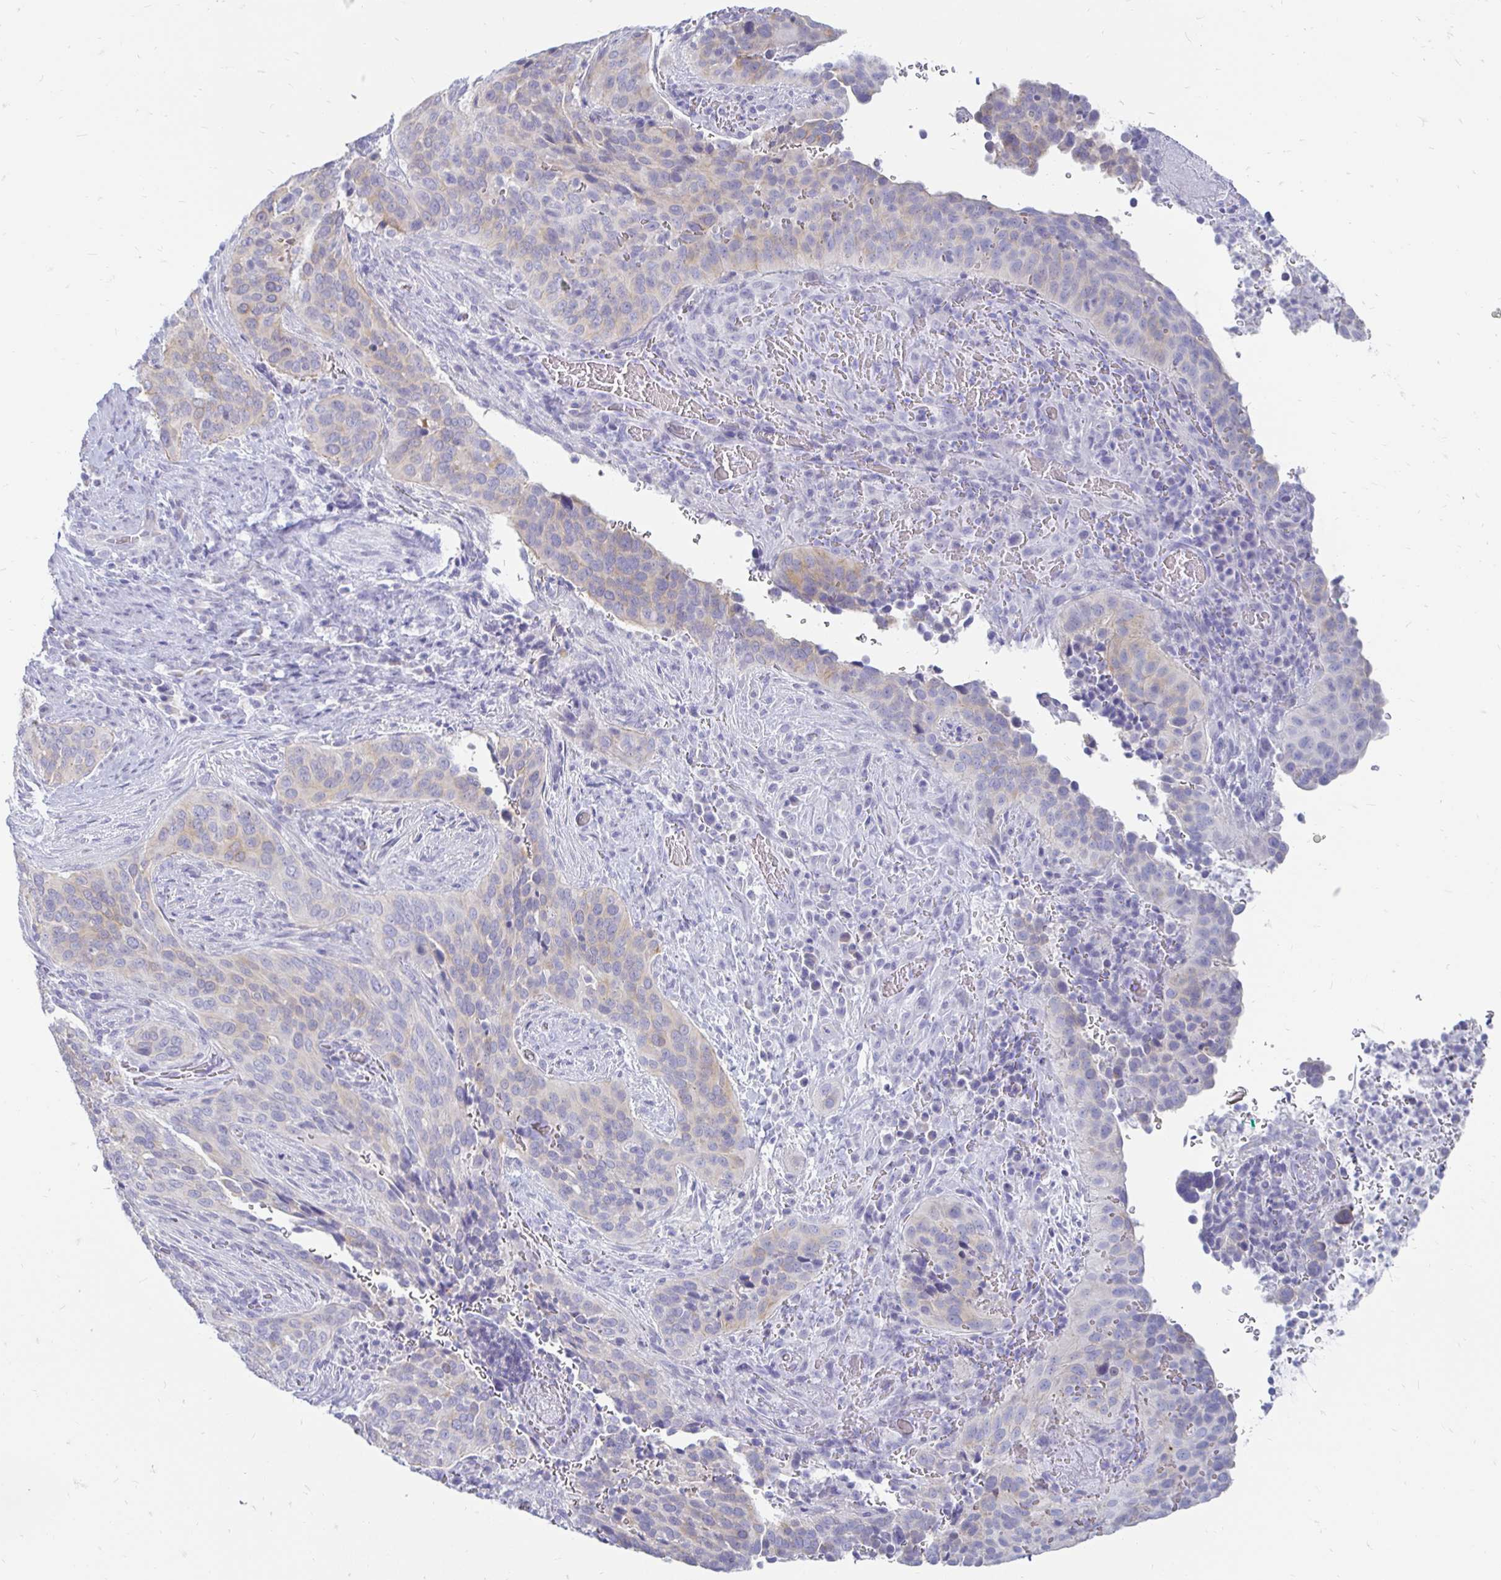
{"staining": {"intensity": "weak", "quantity": "<25%", "location": "cytoplasmic/membranous"}, "tissue": "cervical cancer", "cell_type": "Tumor cells", "image_type": "cancer", "snomed": [{"axis": "morphology", "description": "Squamous cell carcinoma, NOS"}, {"axis": "topography", "description": "Cervix"}], "caption": "An immunohistochemistry (IHC) micrograph of squamous cell carcinoma (cervical) is shown. There is no staining in tumor cells of squamous cell carcinoma (cervical).", "gene": "PEG10", "patient": {"sex": "female", "age": 38}}